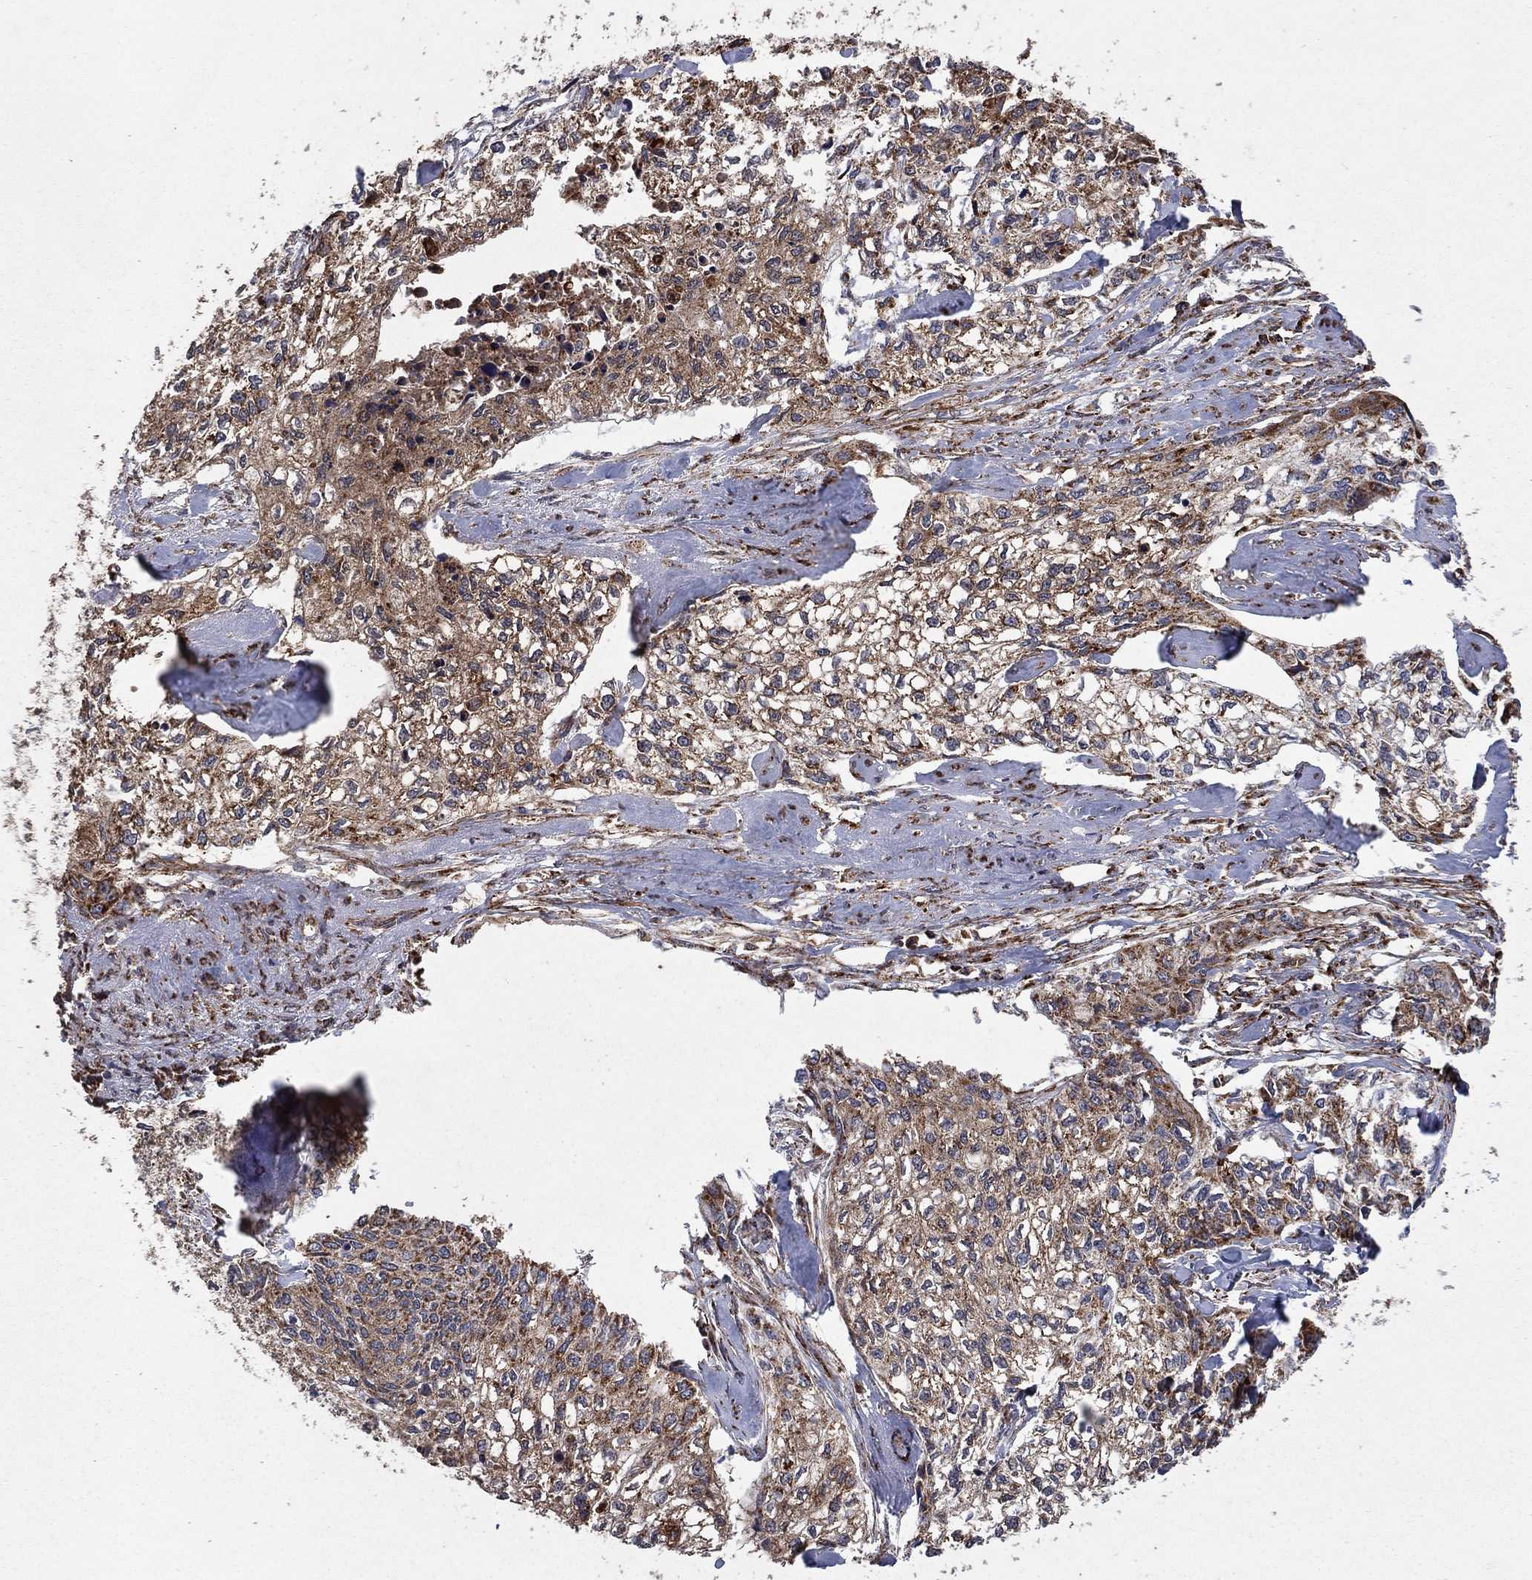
{"staining": {"intensity": "moderate", "quantity": ">75%", "location": "cytoplasmic/membranous"}, "tissue": "cervical cancer", "cell_type": "Tumor cells", "image_type": "cancer", "snomed": [{"axis": "morphology", "description": "Squamous cell carcinoma, NOS"}, {"axis": "topography", "description": "Cervix"}], "caption": "The histopathology image exhibits immunohistochemical staining of cervical cancer (squamous cell carcinoma). There is moderate cytoplasmic/membranous positivity is identified in approximately >75% of tumor cells.", "gene": "DPH1", "patient": {"sex": "female", "age": 58}}